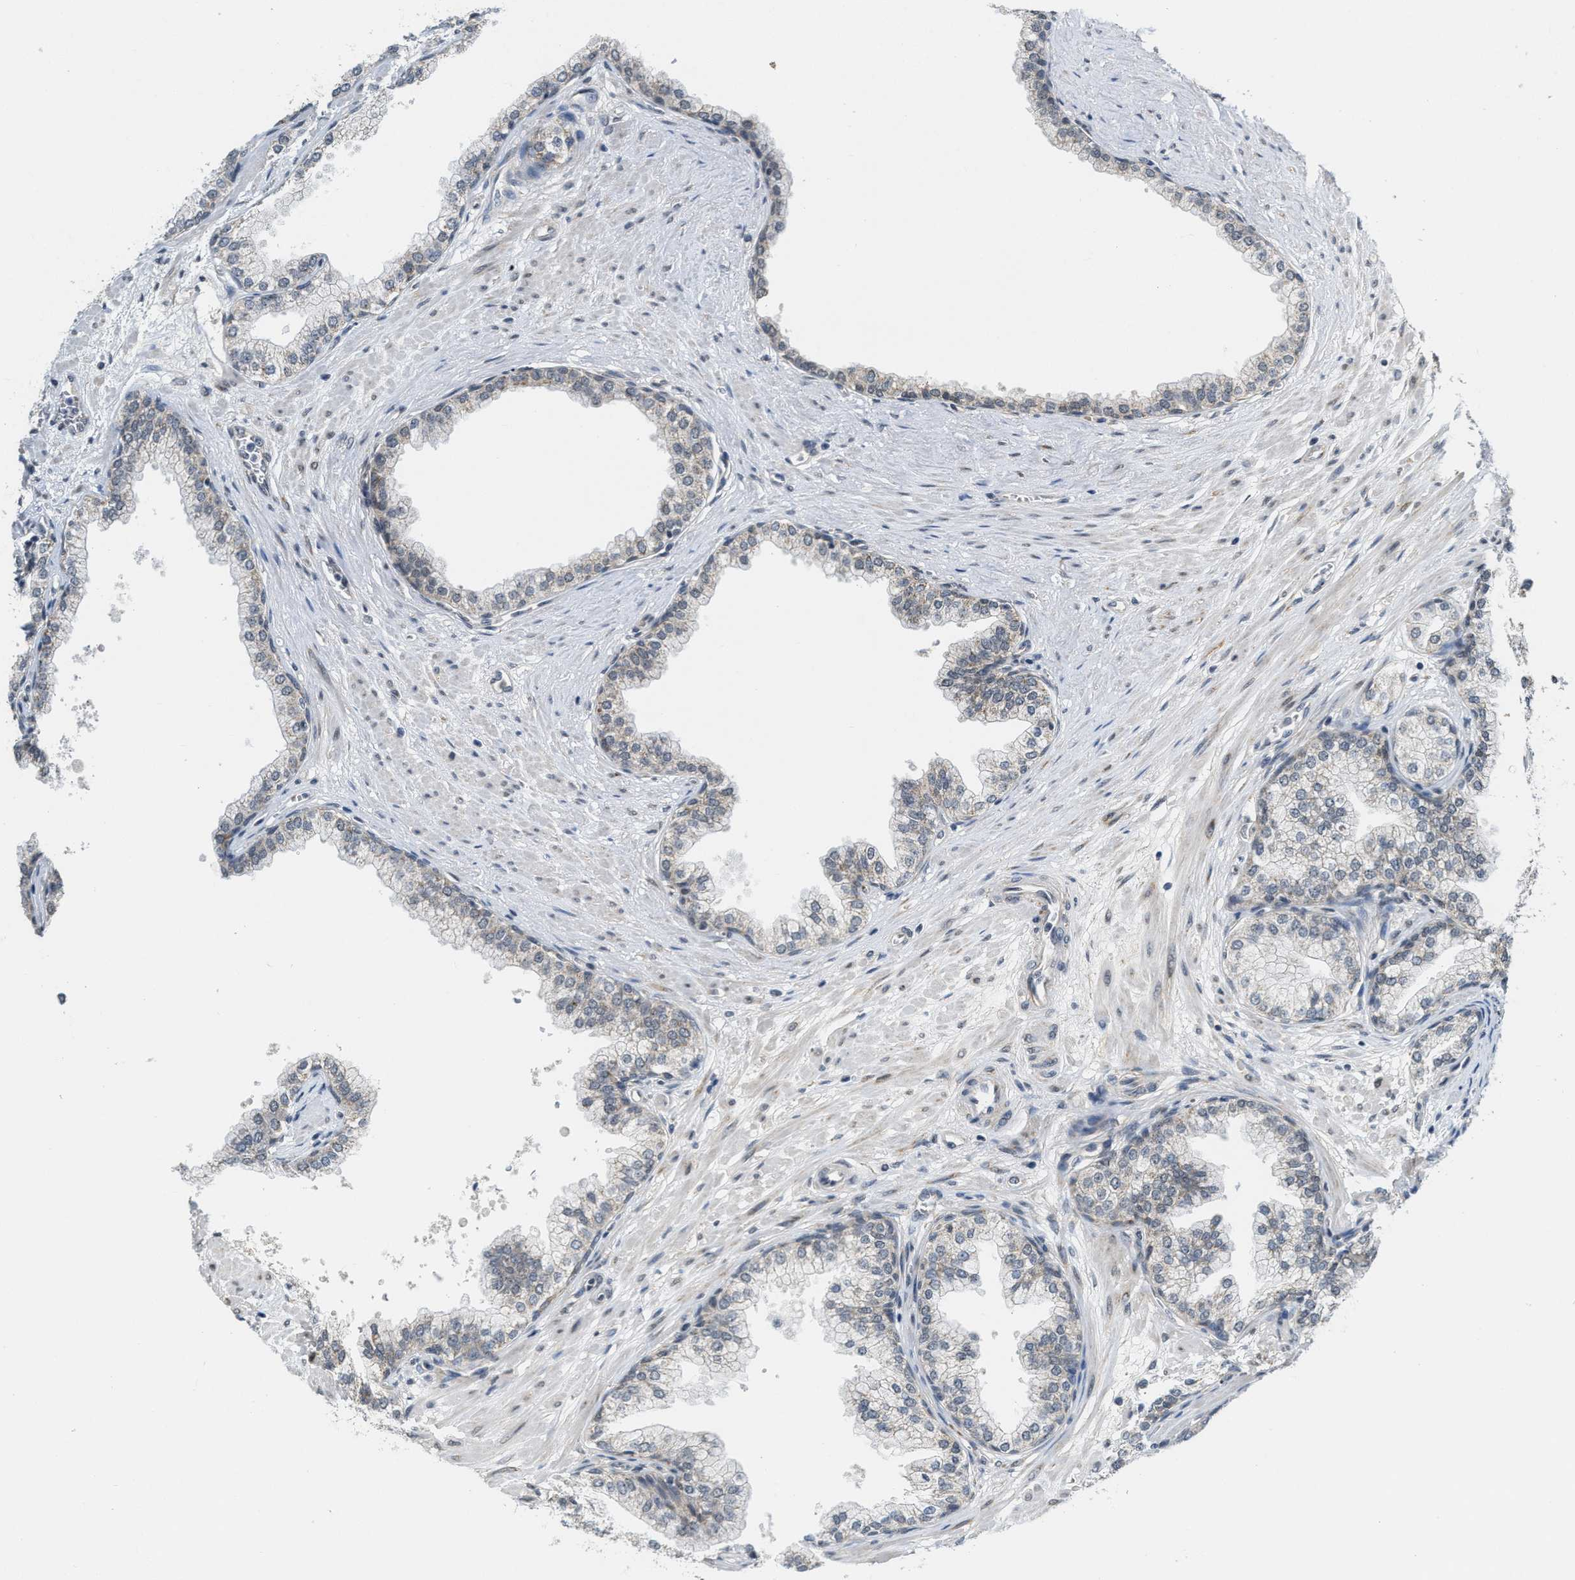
{"staining": {"intensity": "weak", "quantity": "<25%", "location": "cytoplasmic/membranous"}, "tissue": "prostate", "cell_type": "Glandular cells", "image_type": "normal", "snomed": [{"axis": "morphology", "description": "Normal tissue, NOS"}, {"axis": "morphology", "description": "Urothelial carcinoma, Low grade"}, {"axis": "topography", "description": "Urinary bladder"}, {"axis": "topography", "description": "Prostate"}], "caption": "Glandular cells are negative for protein expression in benign human prostate. (DAB immunohistochemistry visualized using brightfield microscopy, high magnification).", "gene": "KIF24", "patient": {"sex": "male", "age": 60}}